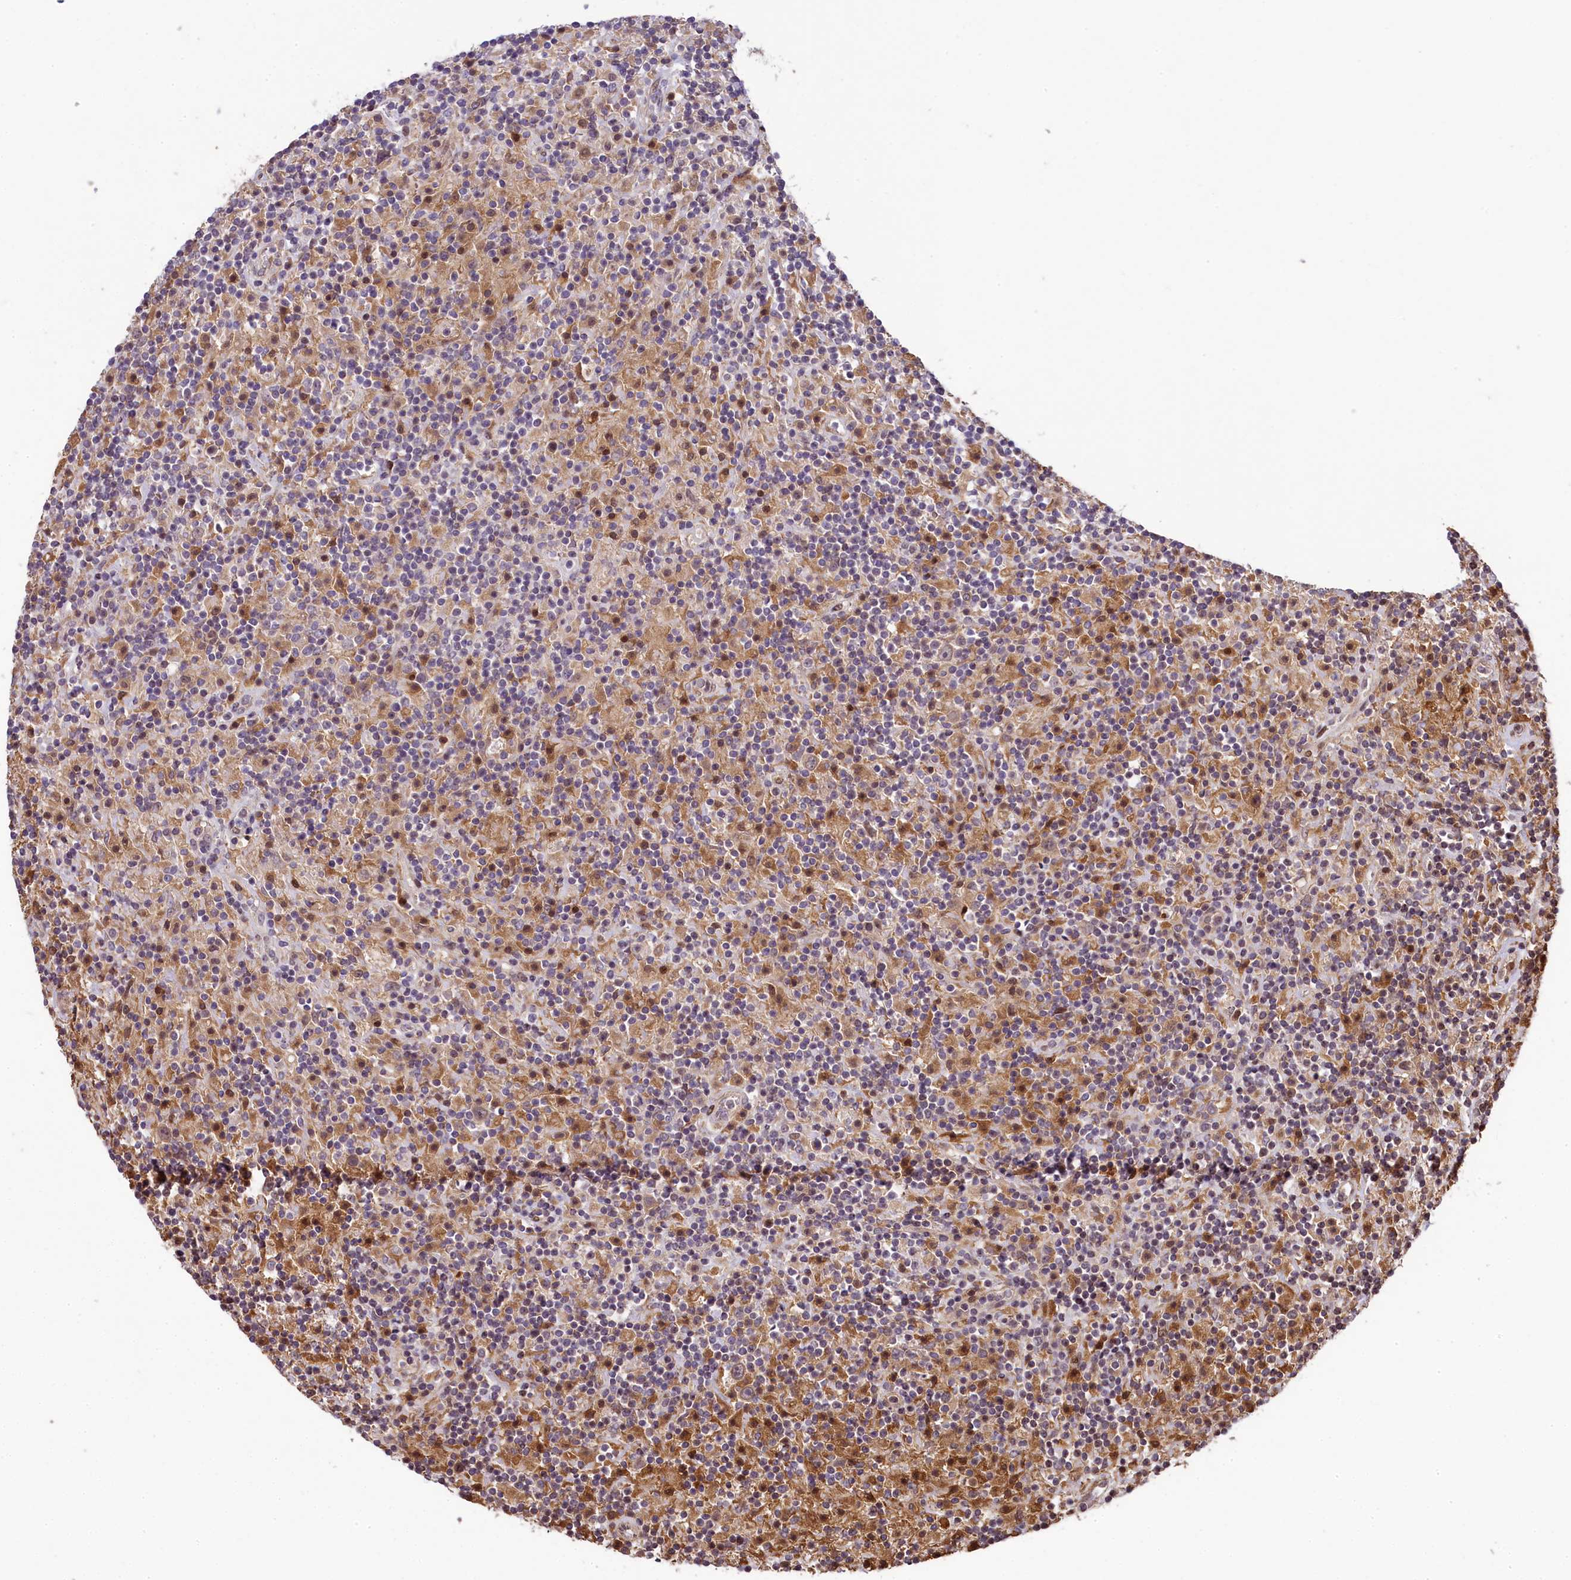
{"staining": {"intensity": "negative", "quantity": "none", "location": "none"}, "tissue": "lymphoma", "cell_type": "Tumor cells", "image_type": "cancer", "snomed": [{"axis": "morphology", "description": "Hodgkin's disease, NOS"}, {"axis": "topography", "description": "Lymph node"}], "caption": "An immunohistochemistry (IHC) histopathology image of Hodgkin's disease is shown. There is no staining in tumor cells of Hodgkin's disease. (IHC, brightfield microscopy, high magnification).", "gene": "RBBP8", "patient": {"sex": "male", "age": 70}}